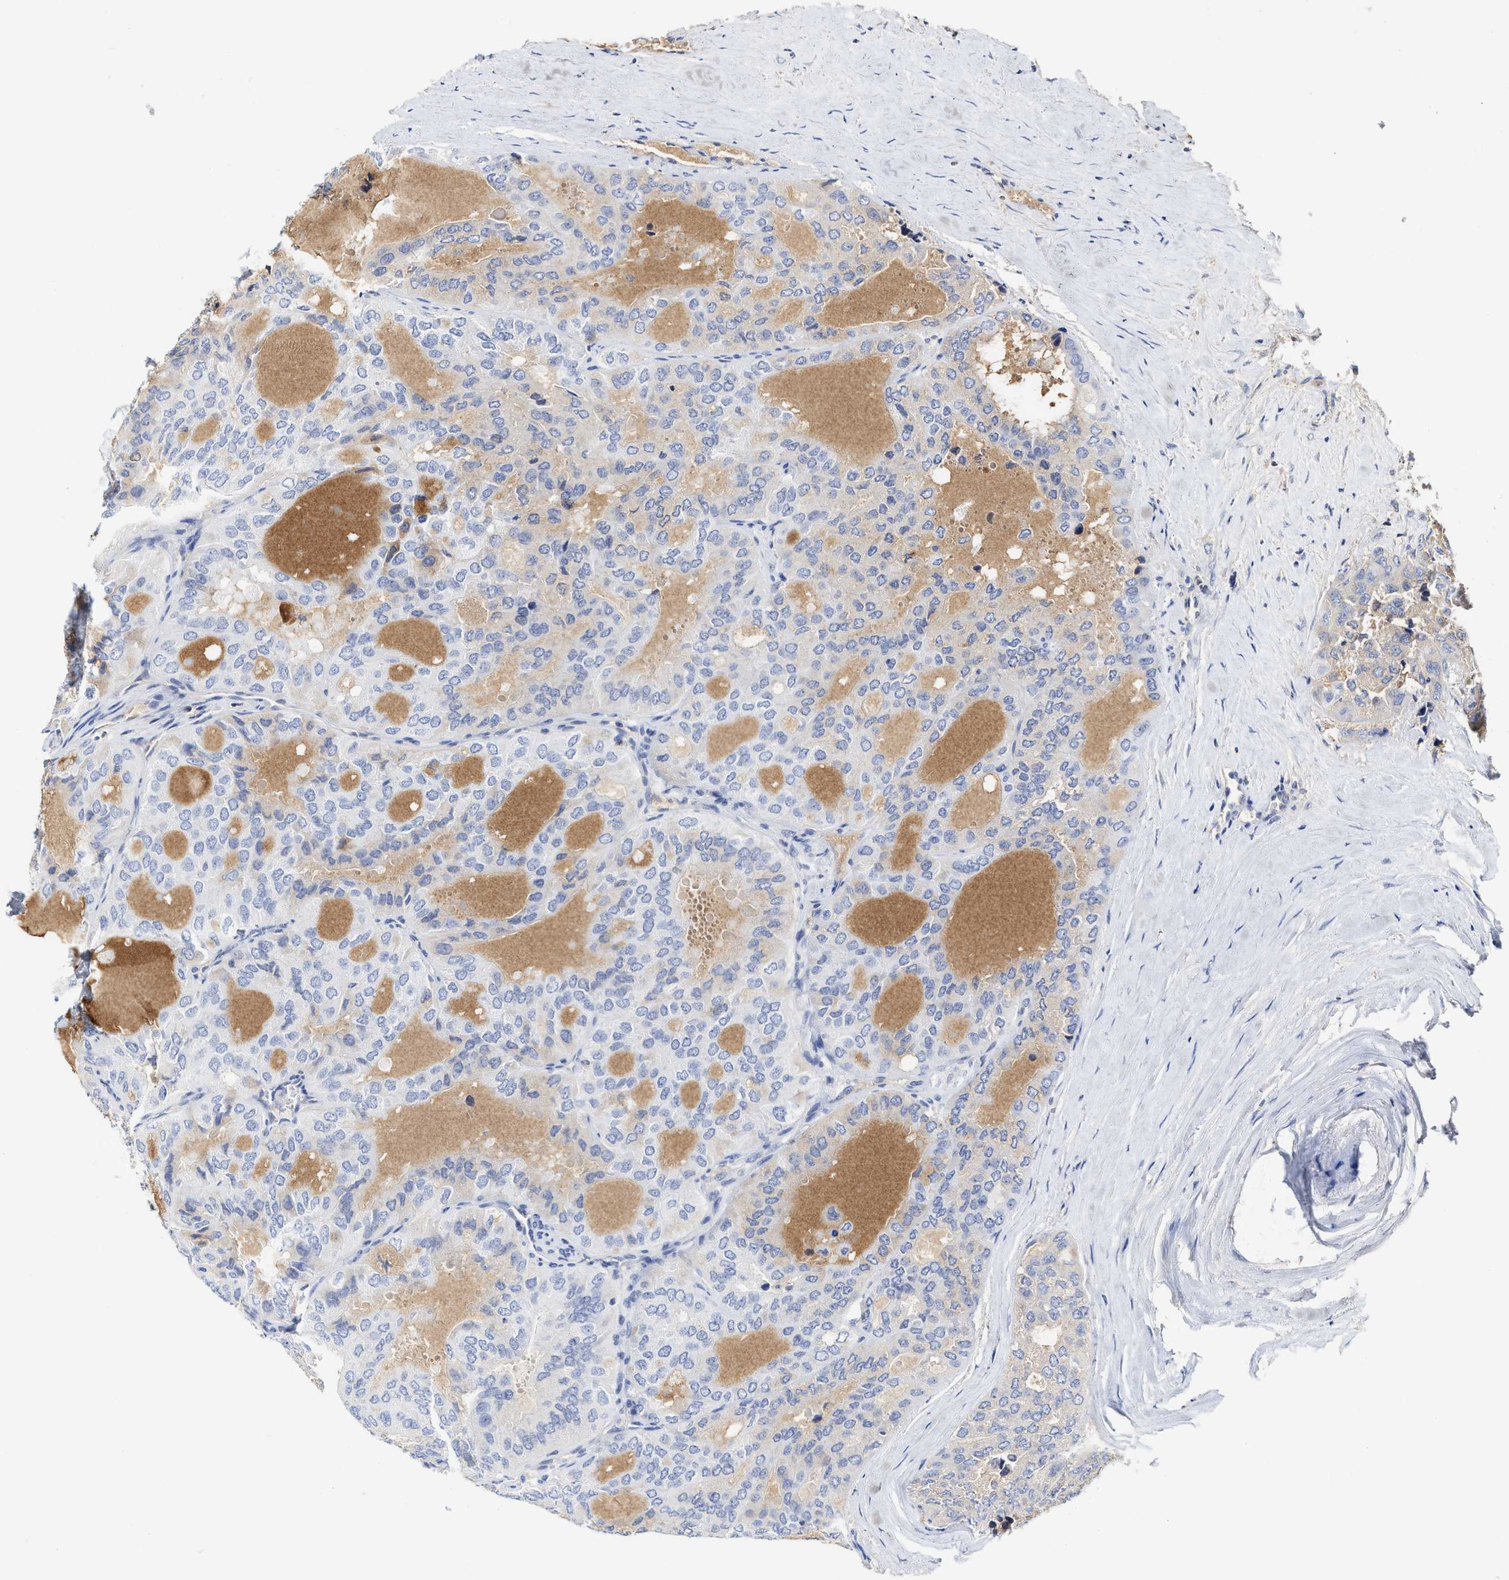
{"staining": {"intensity": "negative", "quantity": "none", "location": "none"}, "tissue": "thyroid cancer", "cell_type": "Tumor cells", "image_type": "cancer", "snomed": [{"axis": "morphology", "description": "Follicular adenoma carcinoma, NOS"}, {"axis": "topography", "description": "Thyroid gland"}], "caption": "An IHC image of follicular adenoma carcinoma (thyroid) is shown. There is no staining in tumor cells of follicular adenoma carcinoma (thyroid).", "gene": "C2", "patient": {"sex": "male", "age": 75}}